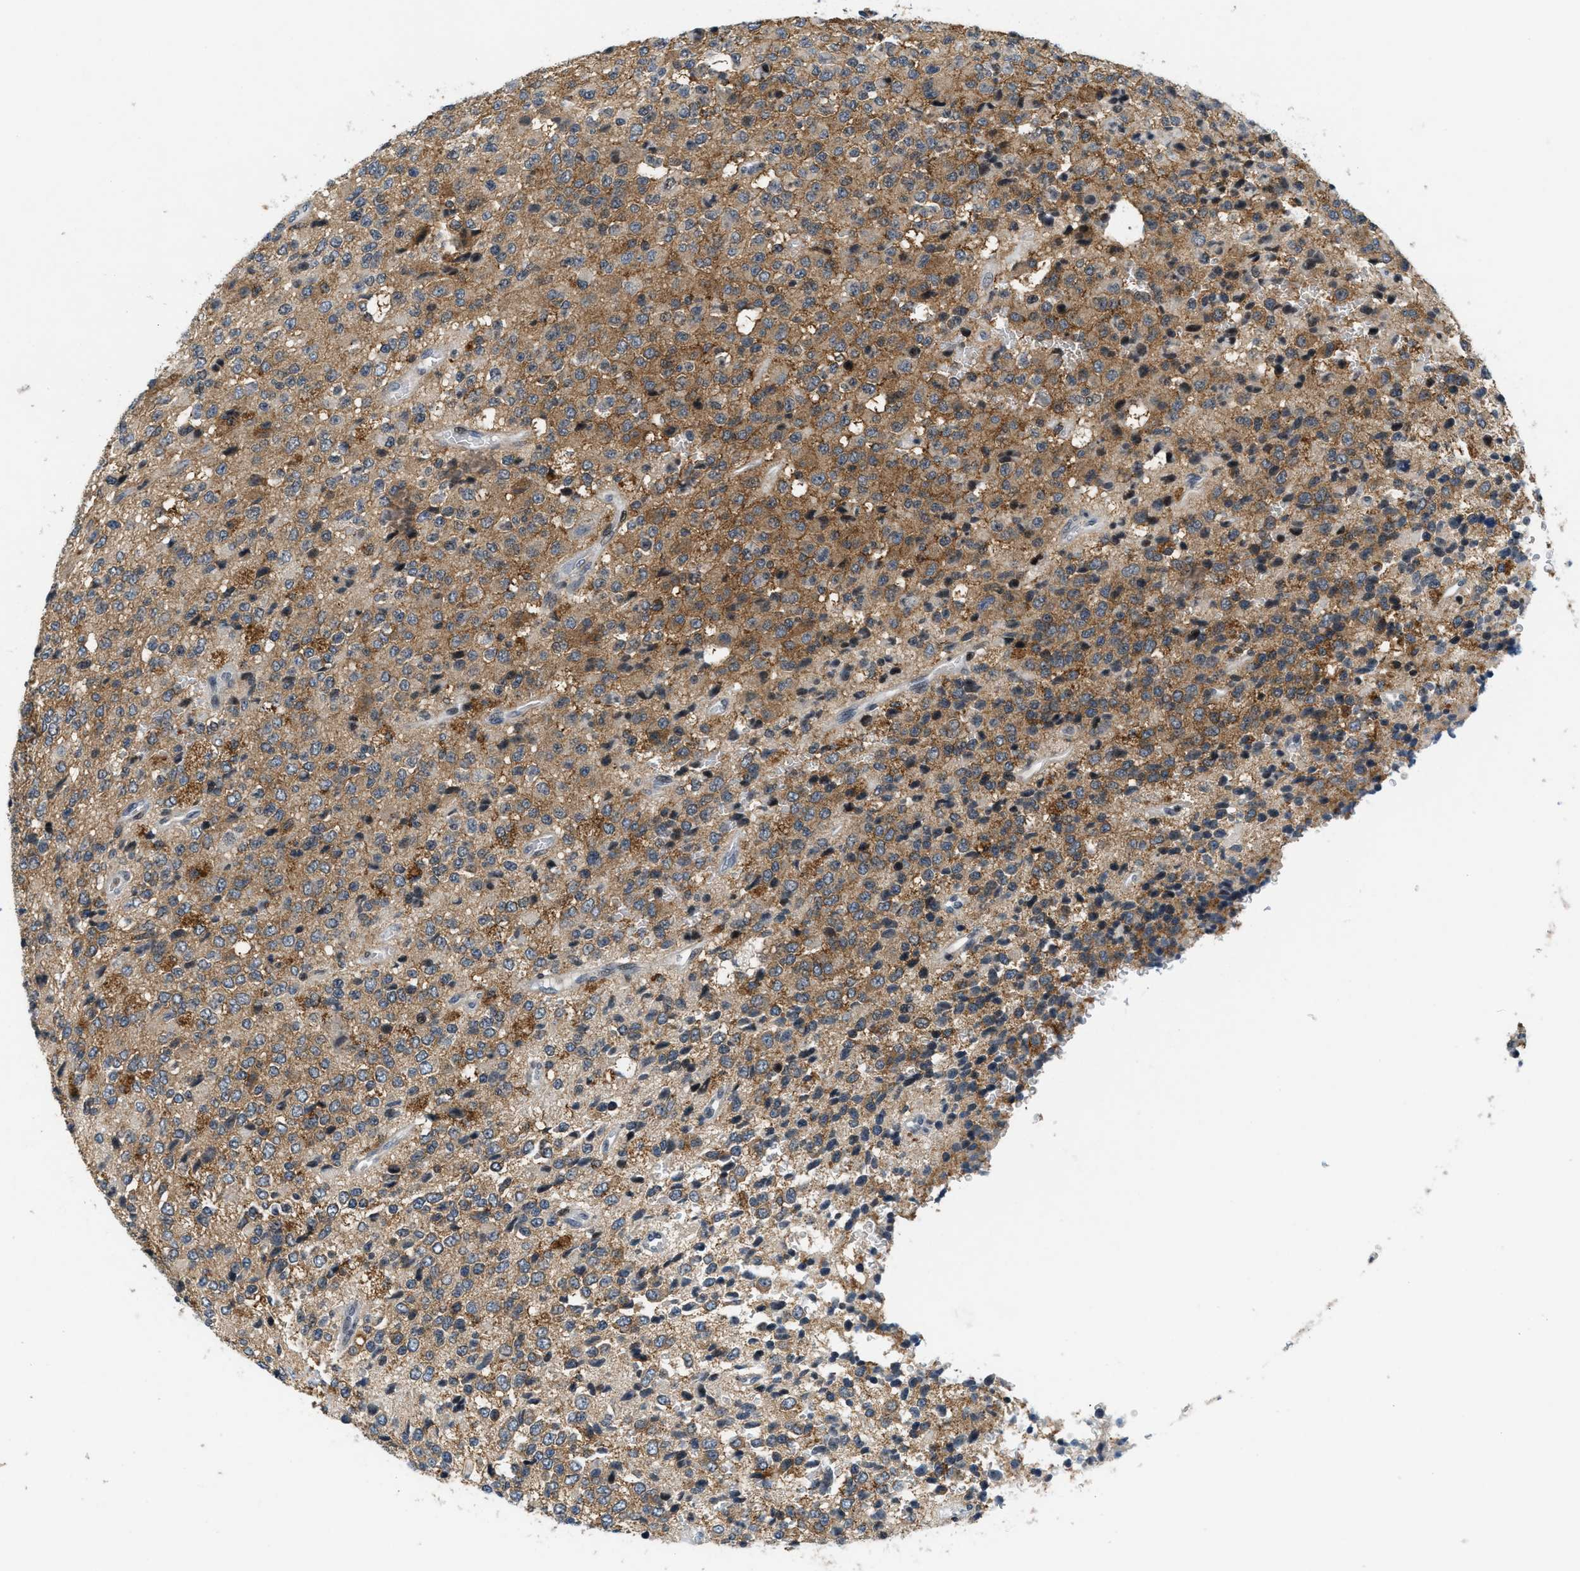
{"staining": {"intensity": "moderate", "quantity": ">75%", "location": "cytoplasmic/membranous"}, "tissue": "glioma", "cell_type": "Tumor cells", "image_type": "cancer", "snomed": [{"axis": "morphology", "description": "Glioma, malignant, High grade"}, {"axis": "topography", "description": "pancreas cauda"}], "caption": "Protein analysis of malignant glioma (high-grade) tissue exhibits moderate cytoplasmic/membranous staining in about >75% of tumor cells.", "gene": "ING1", "patient": {"sex": "male", "age": 60}}